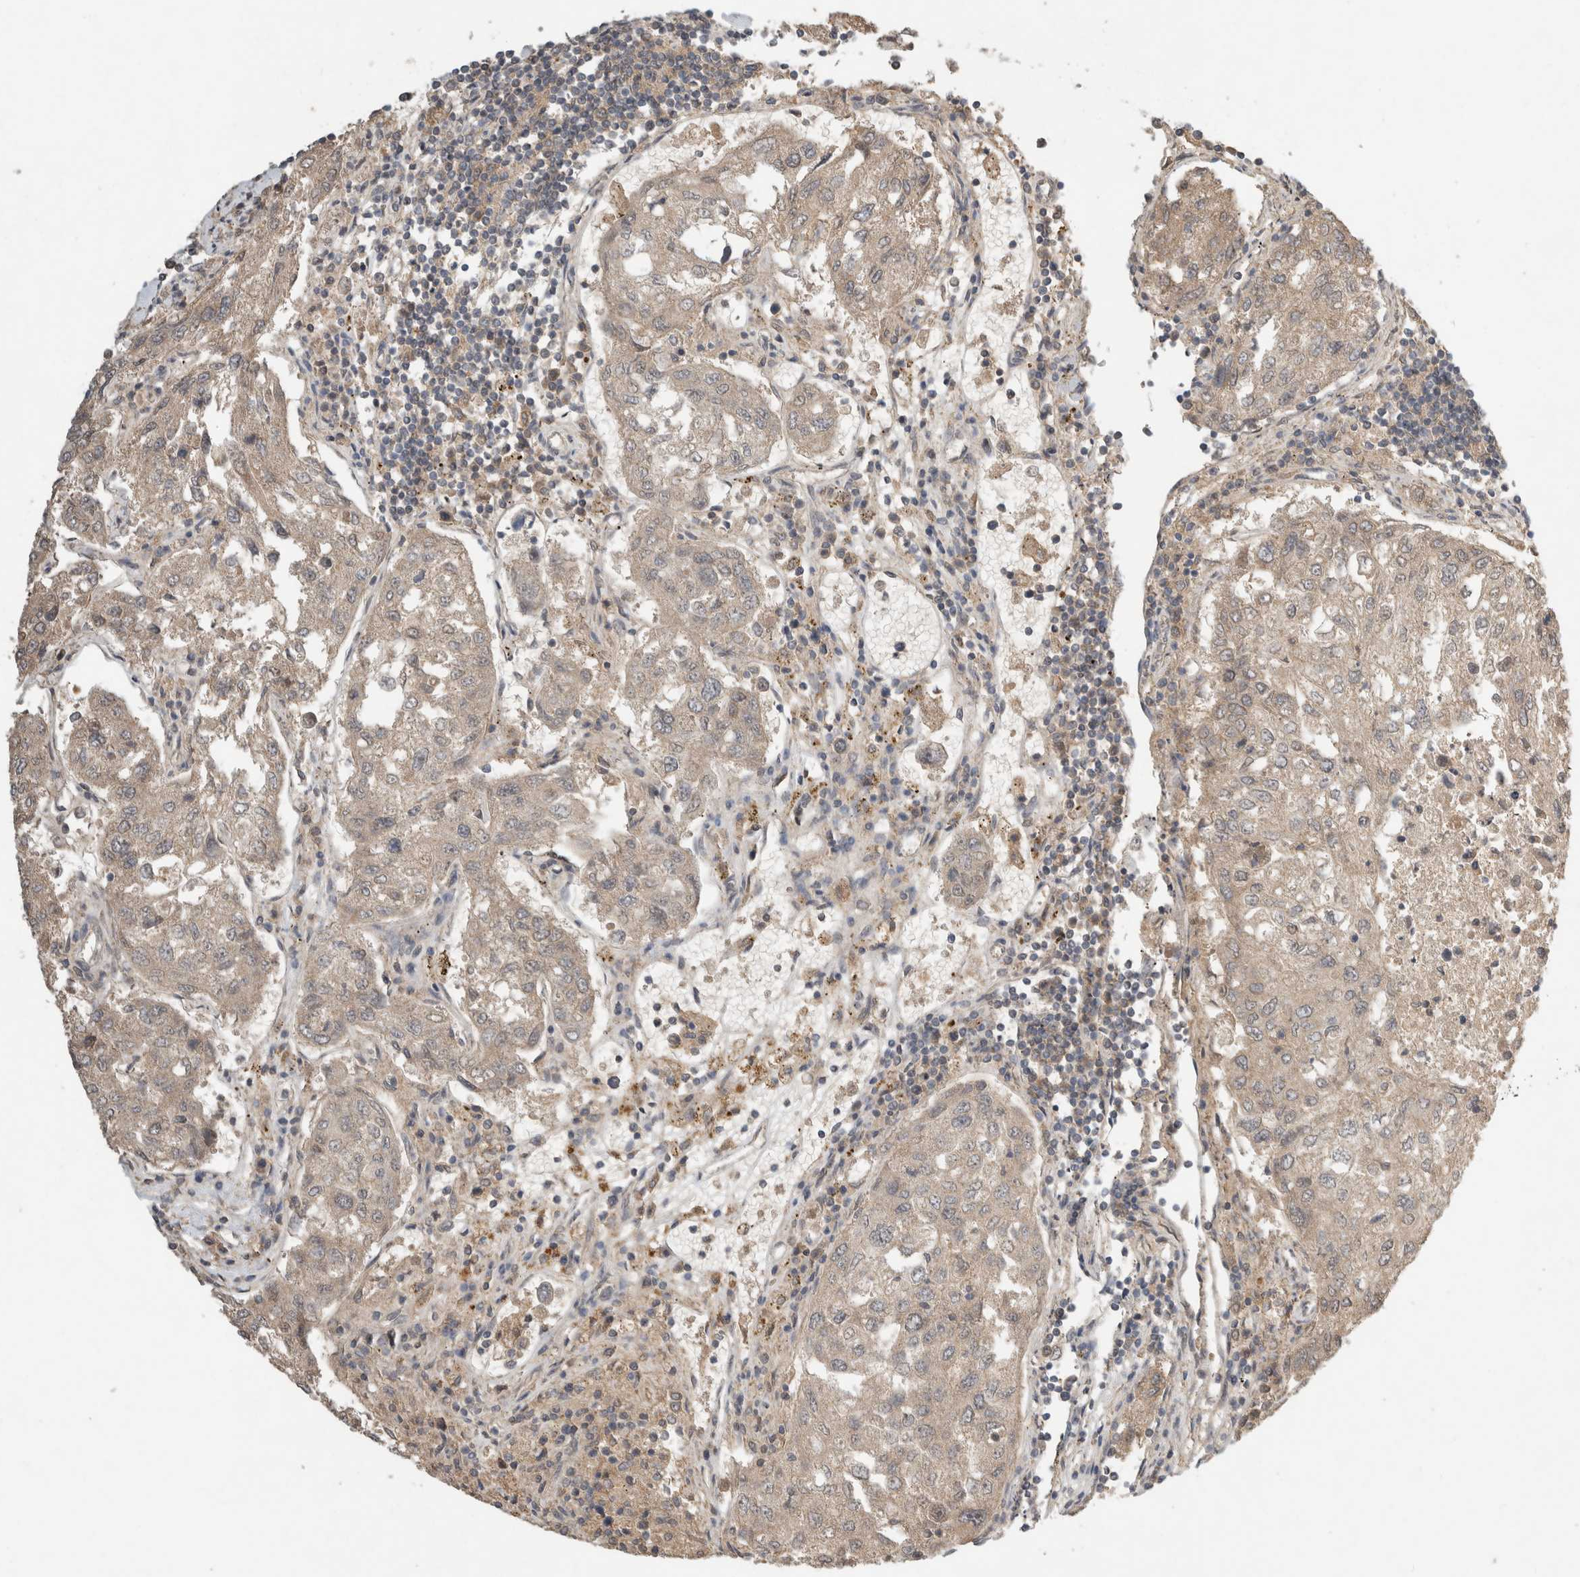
{"staining": {"intensity": "weak", "quantity": ">75%", "location": "cytoplasmic/membranous"}, "tissue": "urothelial cancer", "cell_type": "Tumor cells", "image_type": "cancer", "snomed": [{"axis": "morphology", "description": "Urothelial carcinoma, High grade"}, {"axis": "topography", "description": "Lymph node"}, {"axis": "topography", "description": "Urinary bladder"}], "caption": "This image demonstrates immunohistochemistry (IHC) staining of urothelial cancer, with low weak cytoplasmic/membranous staining in about >75% of tumor cells.", "gene": "LOXL2", "patient": {"sex": "male", "age": 51}}